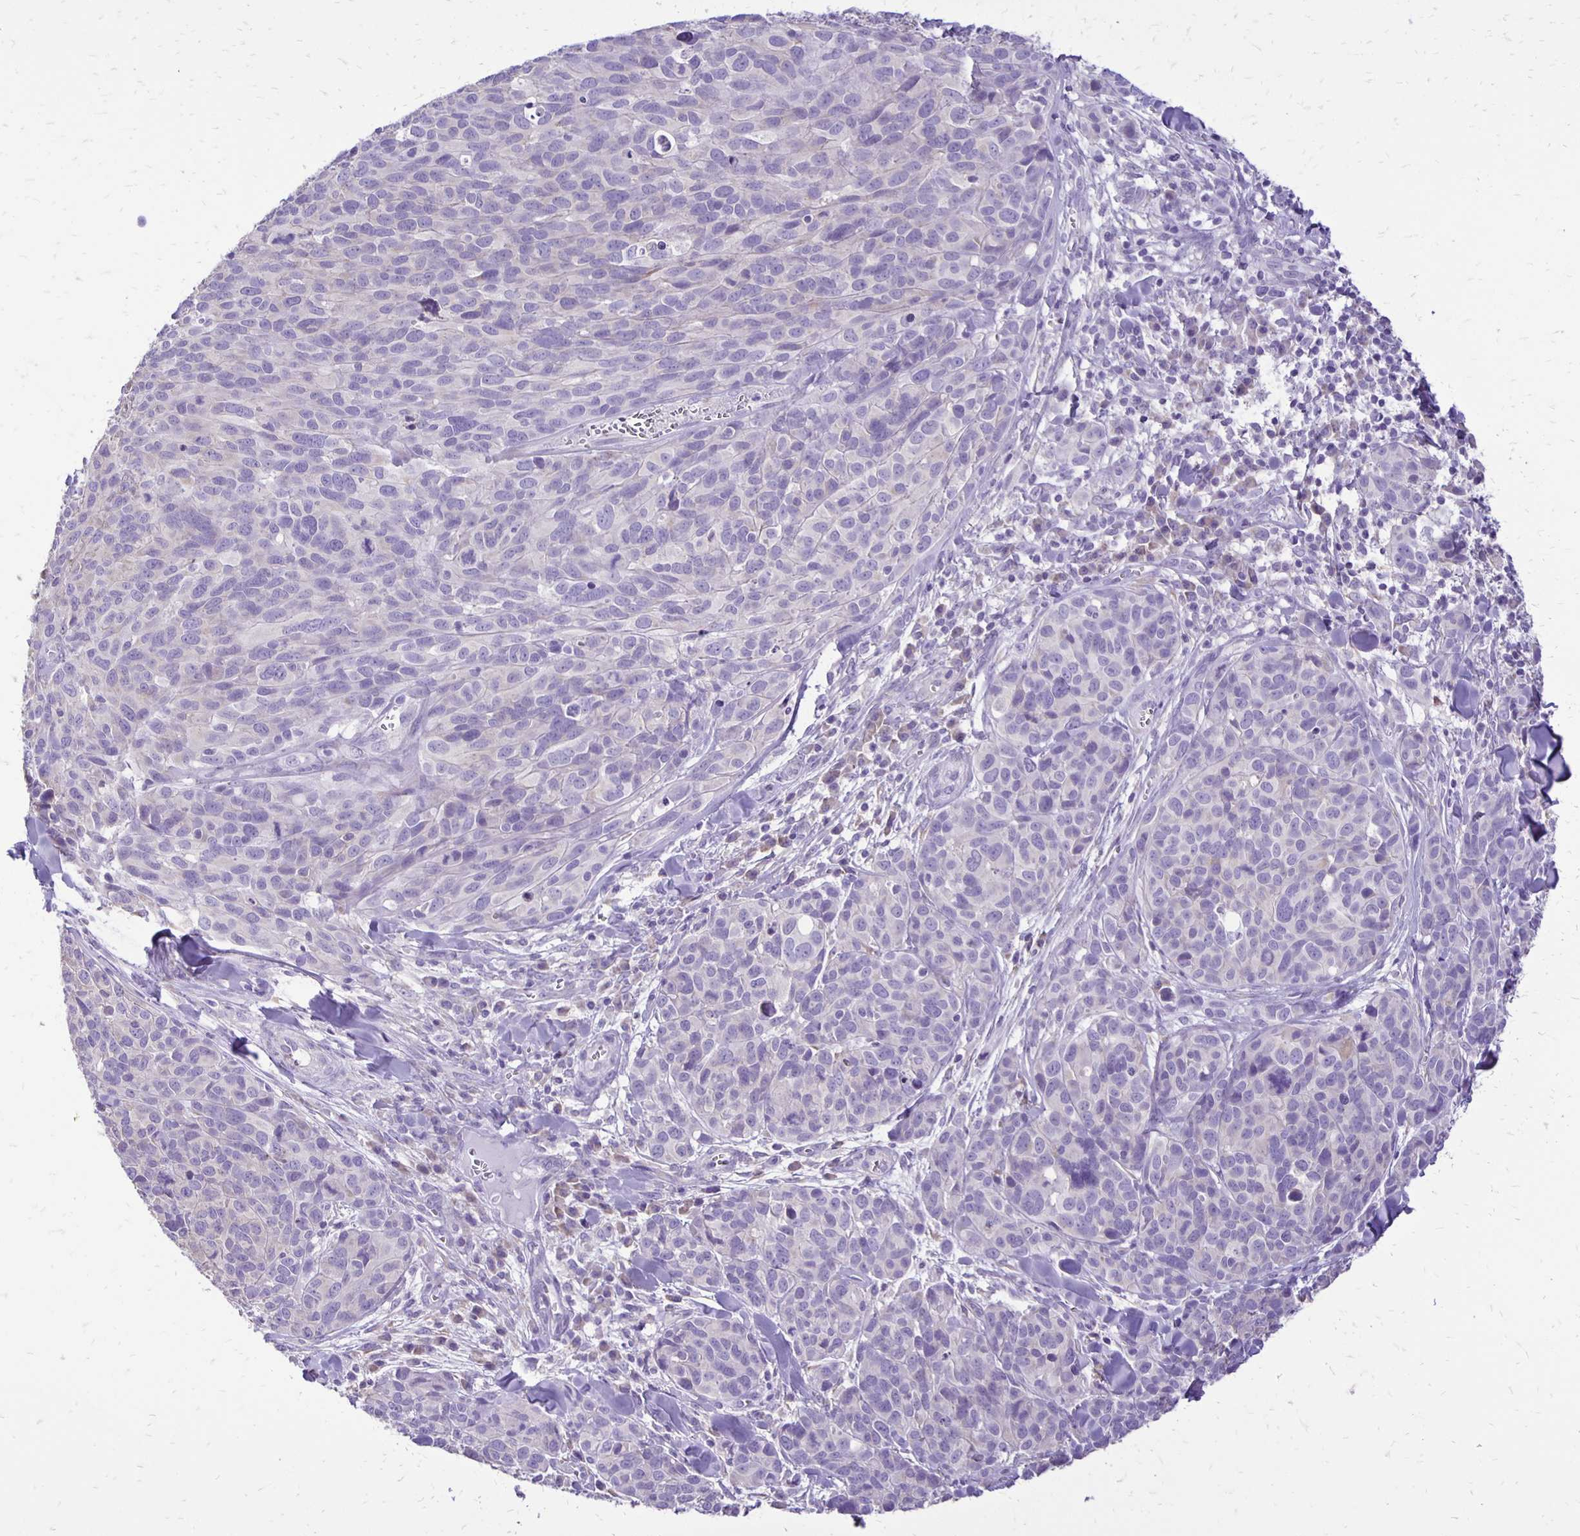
{"staining": {"intensity": "negative", "quantity": "none", "location": "none"}, "tissue": "melanoma", "cell_type": "Tumor cells", "image_type": "cancer", "snomed": [{"axis": "morphology", "description": "Malignant melanoma, NOS"}, {"axis": "topography", "description": "Skin"}], "caption": "The immunohistochemistry histopathology image has no significant staining in tumor cells of malignant melanoma tissue. (Immunohistochemistry, brightfield microscopy, high magnification).", "gene": "ANKRD45", "patient": {"sex": "male", "age": 51}}